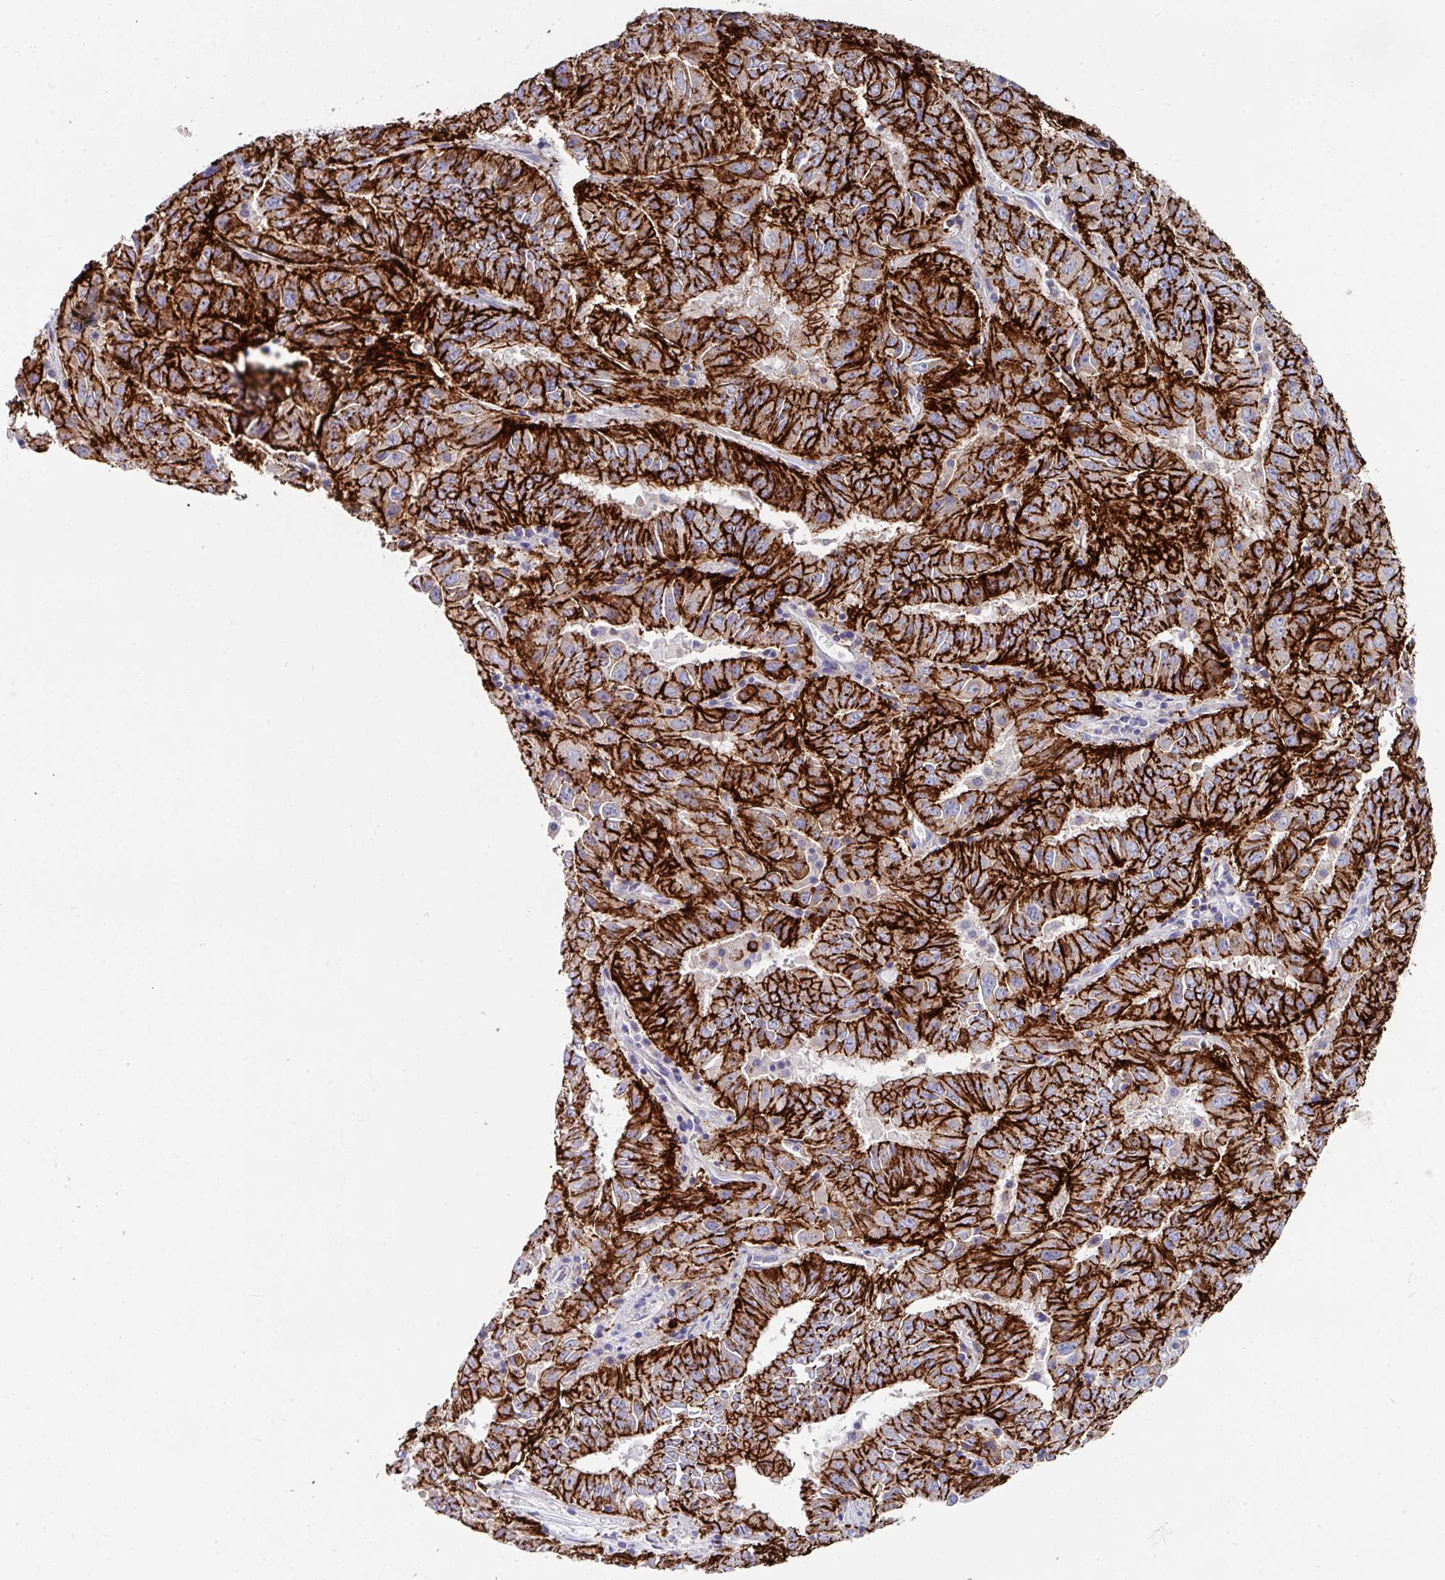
{"staining": {"intensity": "strong", "quantity": ">75%", "location": "cytoplasmic/membranous"}, "tissue": "pancreatic cancer", "cell_type": "Tumor cells", "image_type": "cancer", "snomed": [{"axis": "morphology", "description": "Adenocarcinoma, NOS"}, {"axis": "topography", "description": "Pancreas"}], "caption": "The photomicrograph shows immunohistochemical staining of pancreatic cancer. There is strong cytoplasmic/membranous expression is identified in about >75% of tumor cells.", "gene": "CLDN1", "patient": {"sex": "male", "age": 63}}